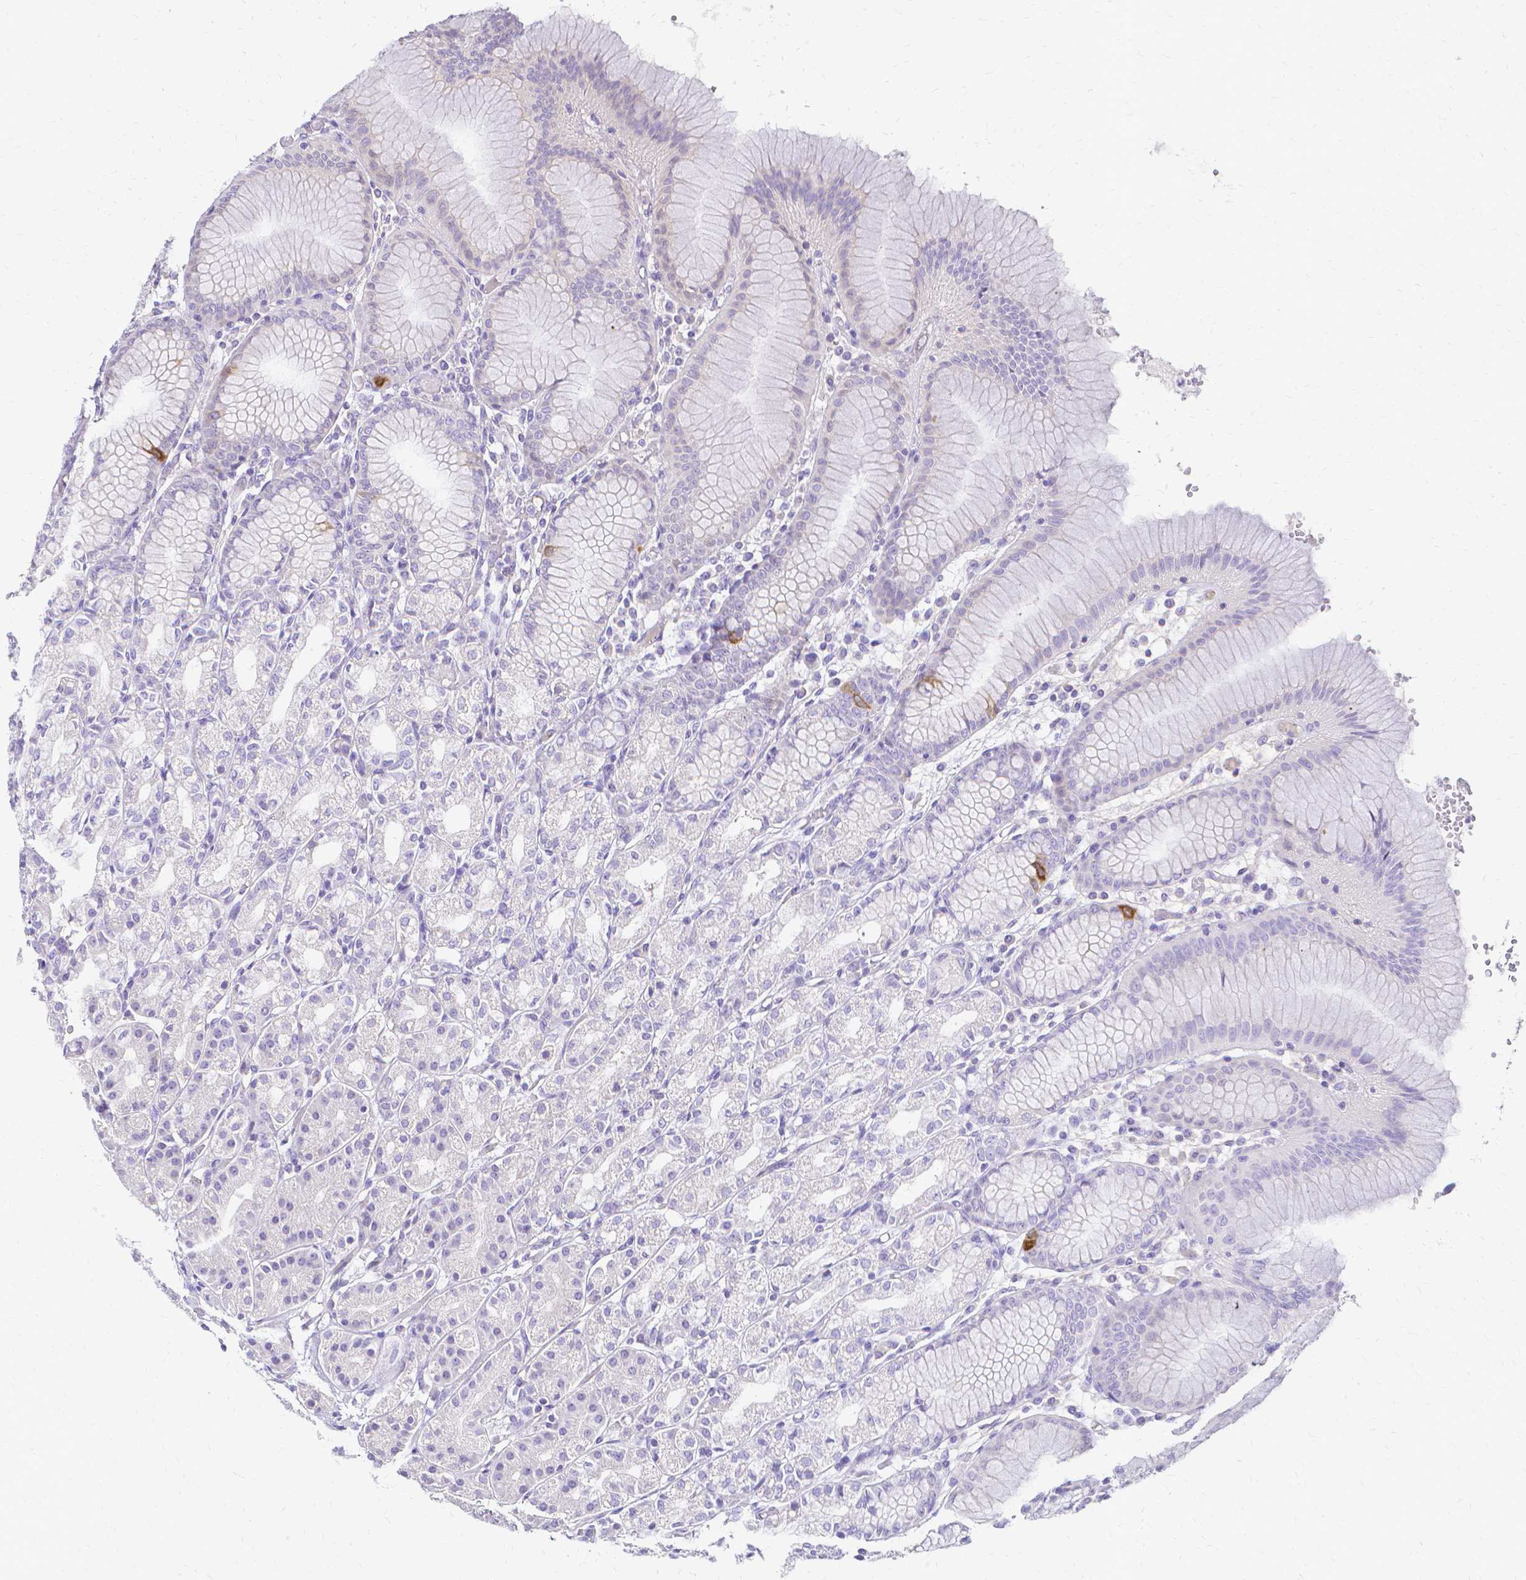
{"staining": {"intensity": "moderate", "quantity": "<25%", "location": "cytoplasmic/membranous"}, "tissue": "stomach", "cell_type": "Glandular cells", "image_type": "normal", "snomed": [{"axis": "morphology", "description": "Normal tissue, NOS"}, {"axis": "topography", "description": "Stomach"}], "caption": "Immunohistochemical staining of unremarkable stomach demonstrates <25% levels of moderate cytoplasmic/membranous protein staining in approximately <25% of glandular cells.", "gene": "CCNB1", "patient": {"sex": "female", "age": 57}}